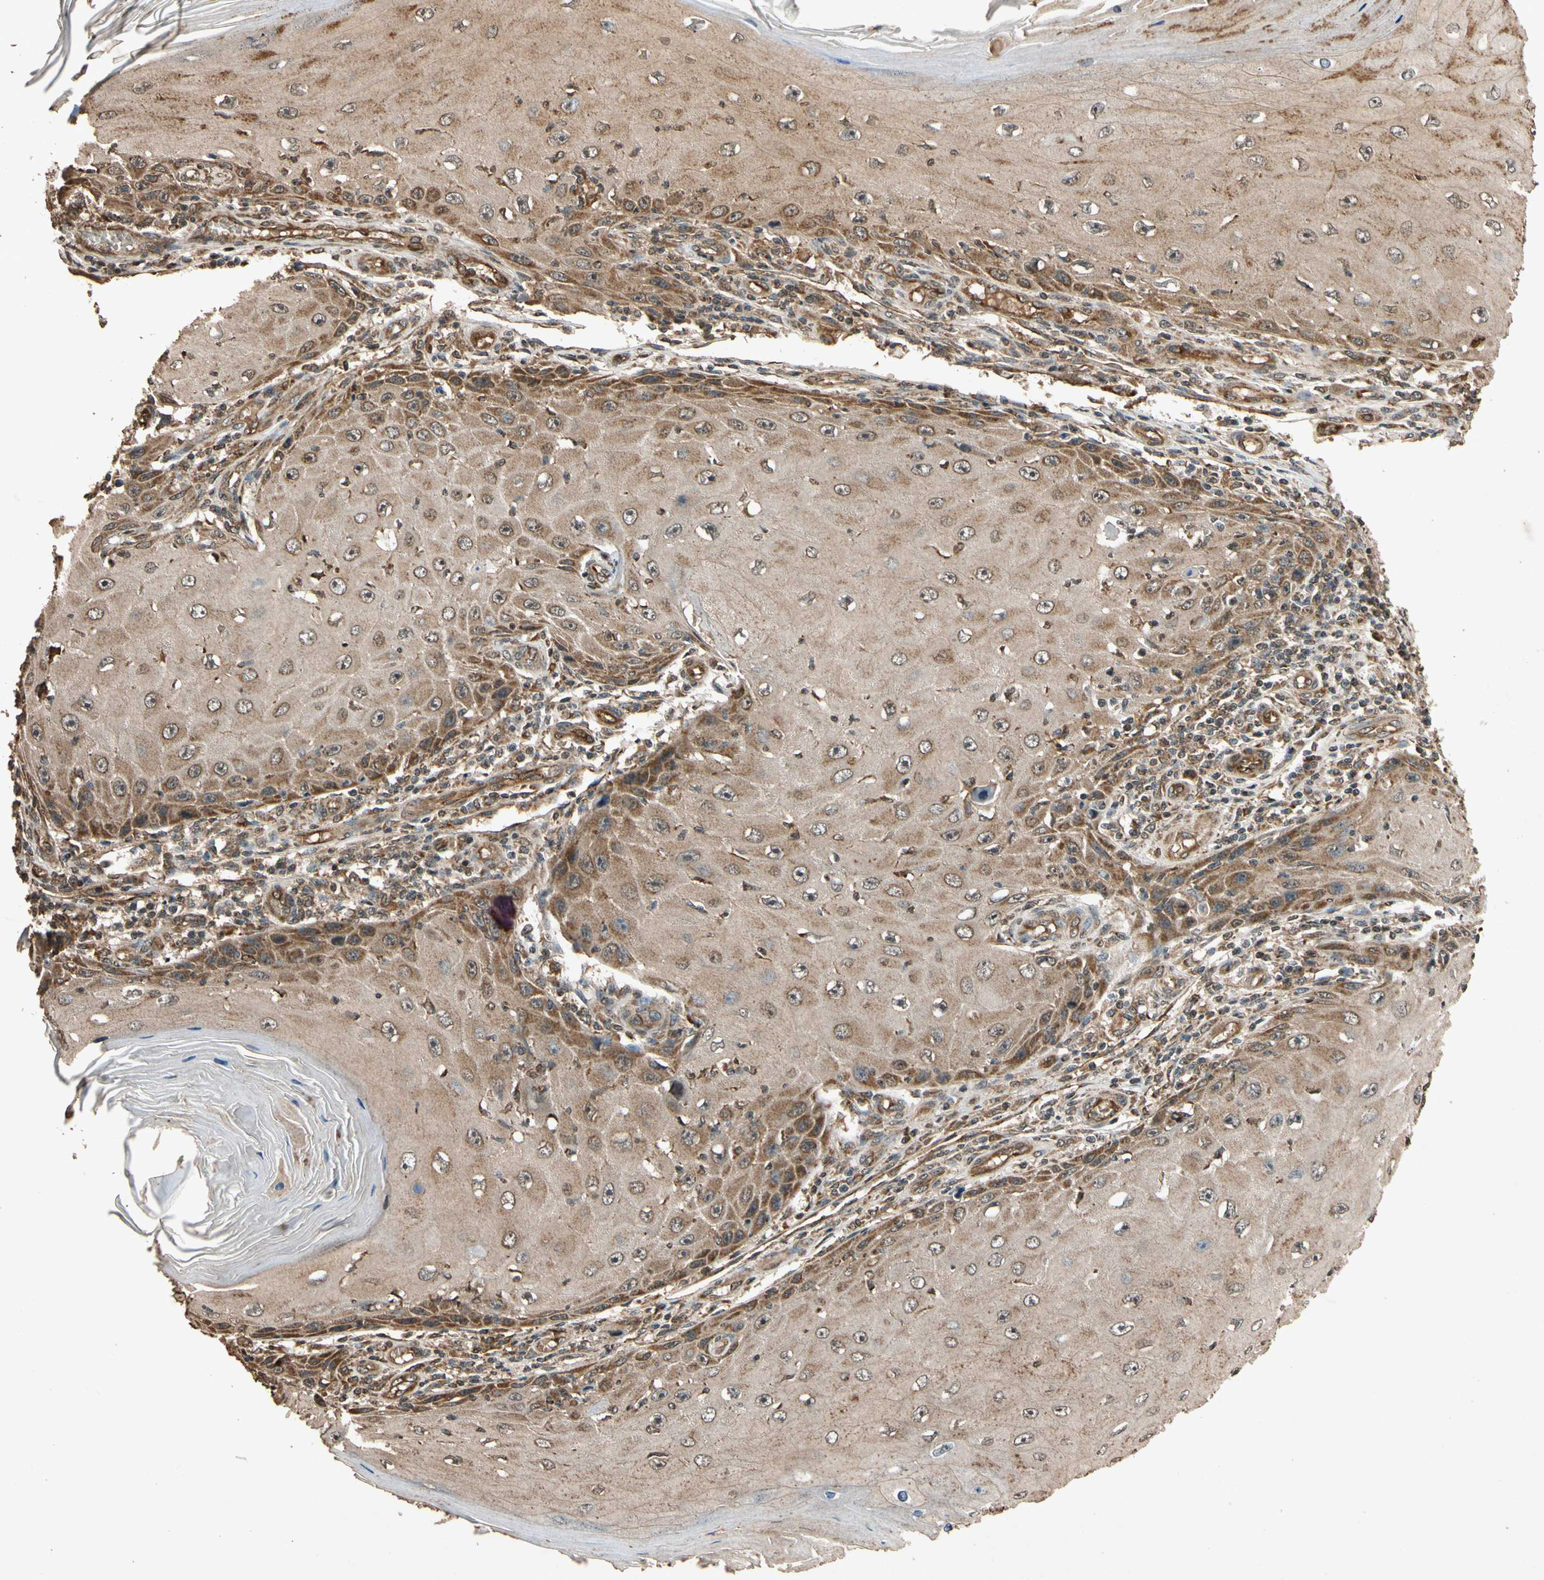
{"staining": {"intensity": "moderate", "quantity": ">75%", "location": "cytoplasmic/membranous"}, "tissue": "skin cancer", "cell_type": "Tumor cells", "image_type": "cancer", "snomed": [{"axis": "morphology", "description": "Squamous cell carcinoma, NOS"}, {"axis": "topography", "description": "Skin"}], "caption": "Brown immunohistochemical staining in human skin cancer displays moderate cytoplasmic/membranous expression in approximately >75% of tumor cells.", "gene": "TXN2", "patient": {"sex": "female", "age": 73}}